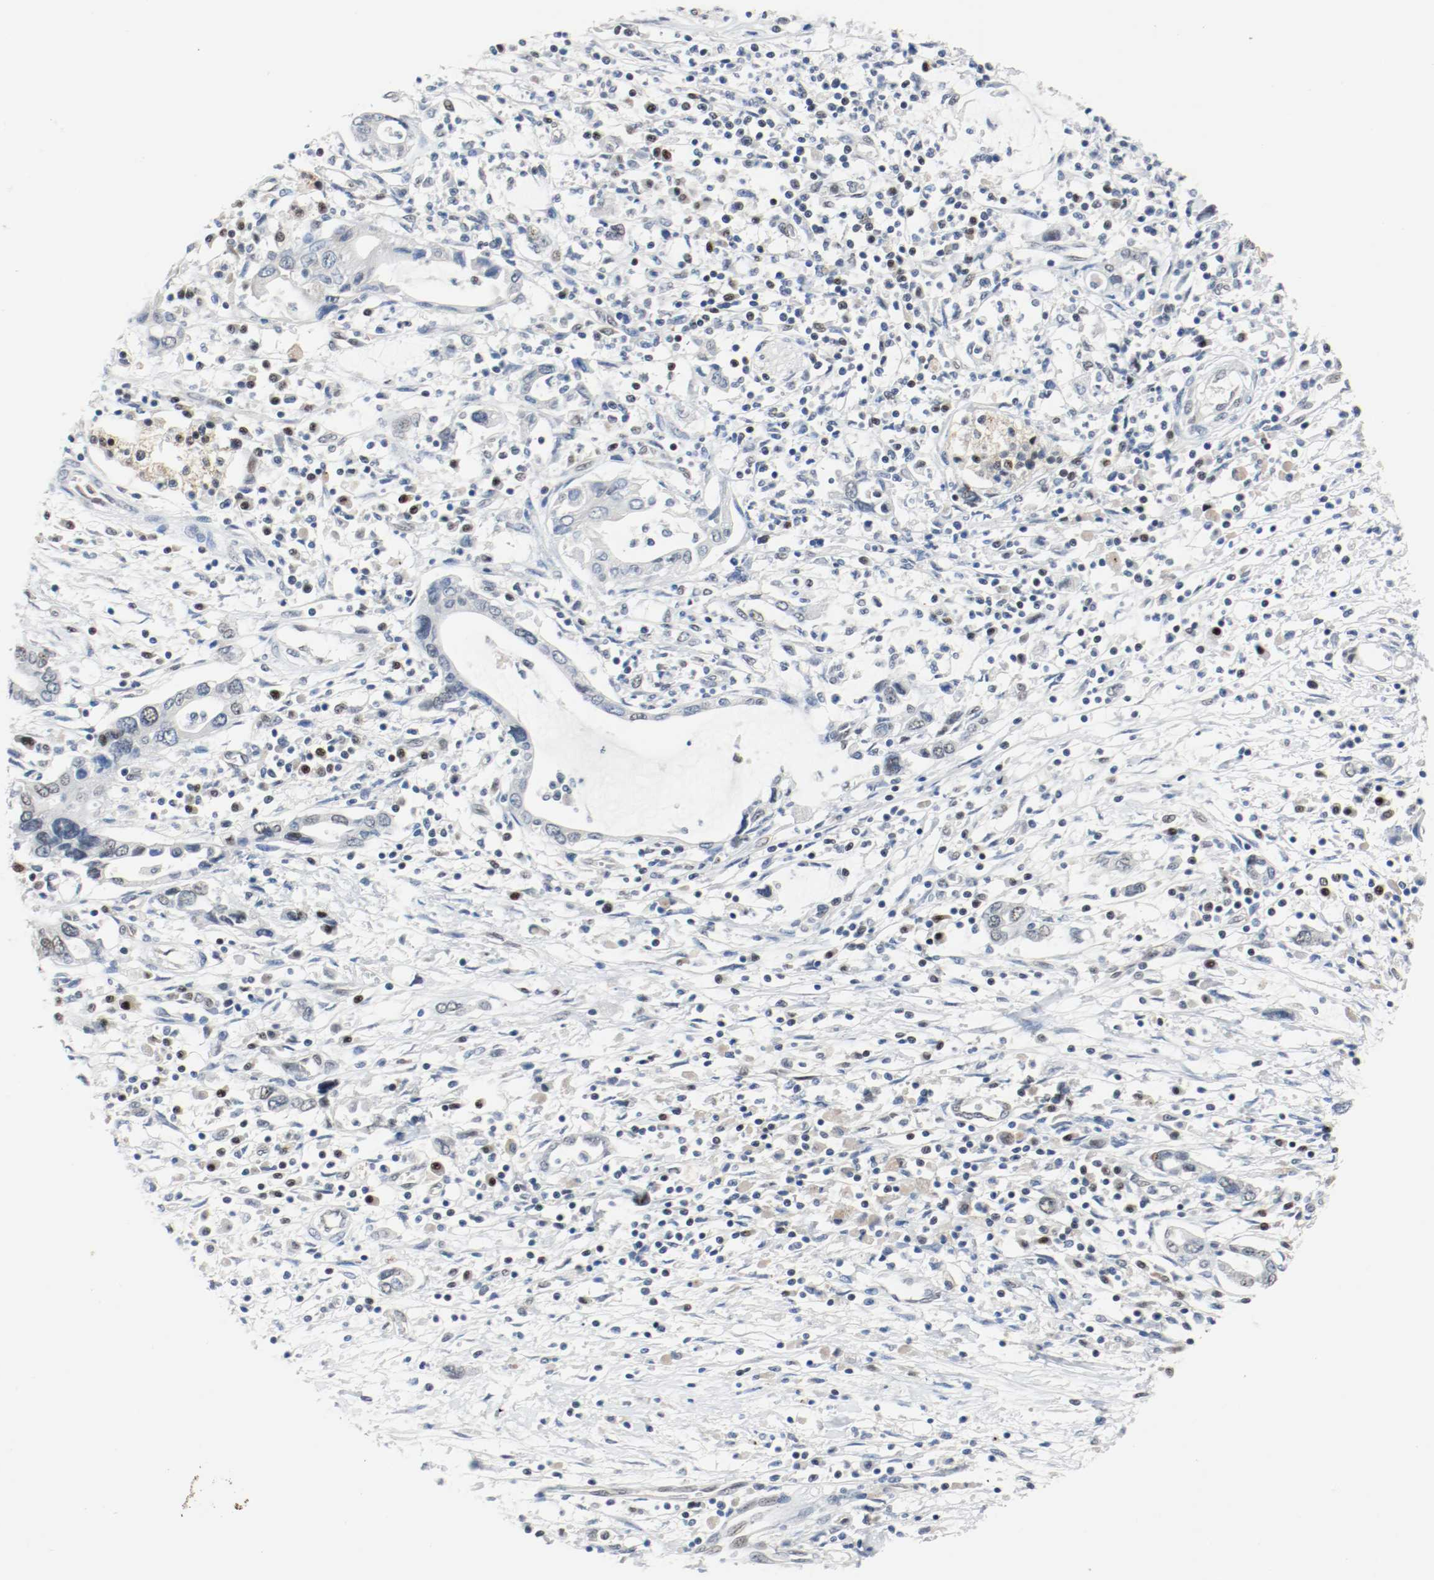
{"staining": {"intensity": "weak", "quantity": "<25%", "location": "nuclear"}, "tissue": "pancreatic cancer", "cell_type": "Tumor cells", "image_type": "cancer", "snomed": [{"axis": "morphology", "description": "Adenocarcinoma, NOS"}, {"axis": "topography", "description": "Pancreas"}], "caption": "Histopathology image shows no significant protein staining in tumor cells of pancreatic adenocarcinoma. (Immunohistochemistry, brightfield microscopy, high magnification).", "gene": "ASH1L", "patient": {"sex": "female", "age": 57}}